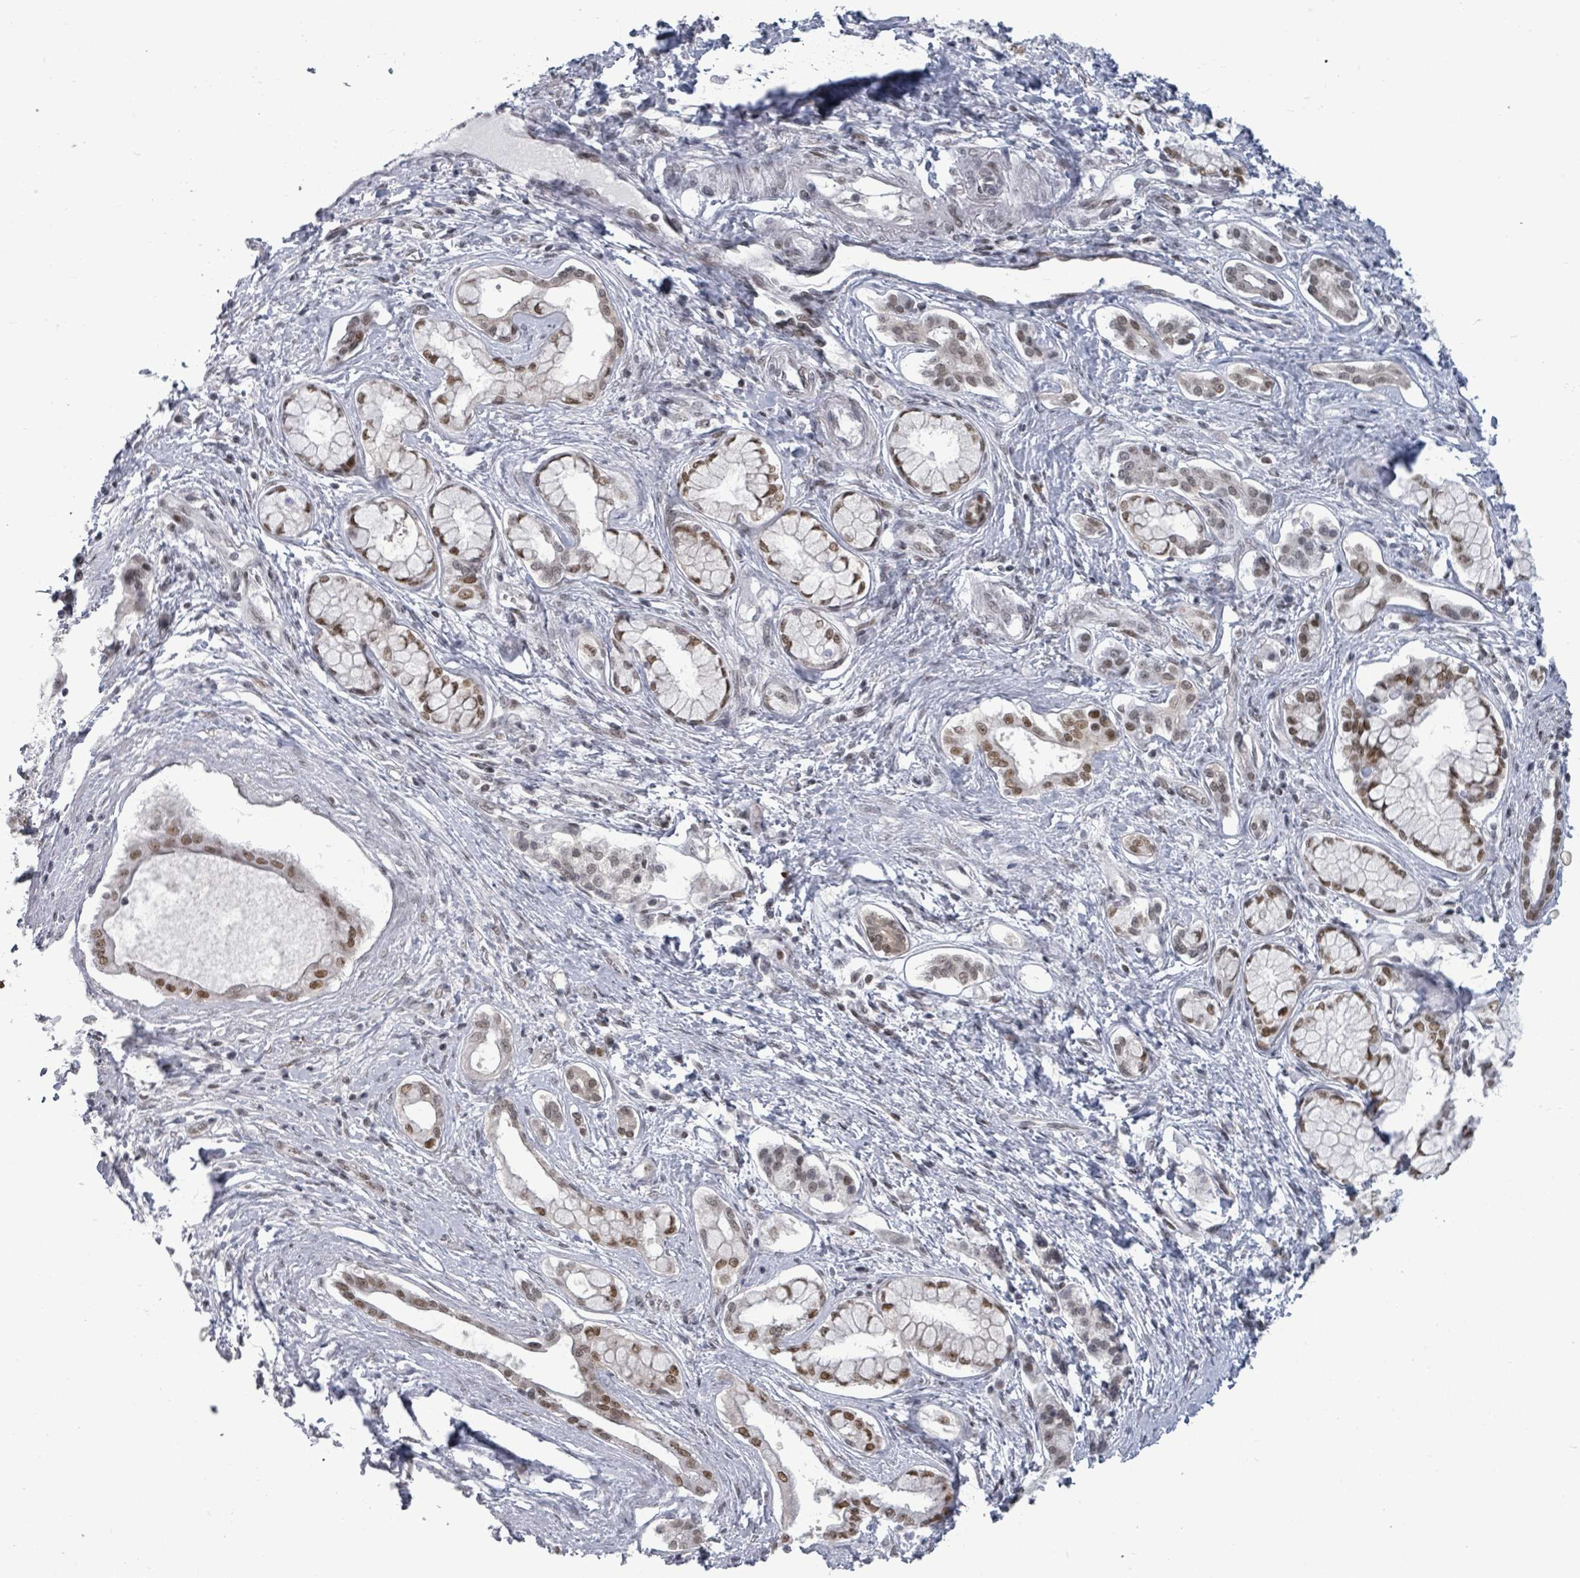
{"staining": {"intensity": "moderate", "quantity": "25%-75%", "location": "nuclear"}, "tissue": "pancreatic cancer", "cell_type": "Tumor cells", "image_type": "cancer", "snomed": [{"axis": "morphology", "description": "Adenocarcinoma, NOS"}, {"axis": "topography", "description": "Pancreas"}], "caption": "Moderate nuclear expression is appreciated in about 25%-75% of tumor cells in pancreatic cancer (adenocarcinoma). The staining was performed using DAB to visualize the protein expression in brown, while the nuclei were stained in blue with hematoxylin (Magnification: 20x).", "gene": "ERCC5", "patient": {"sex": "male", "age": 70}}